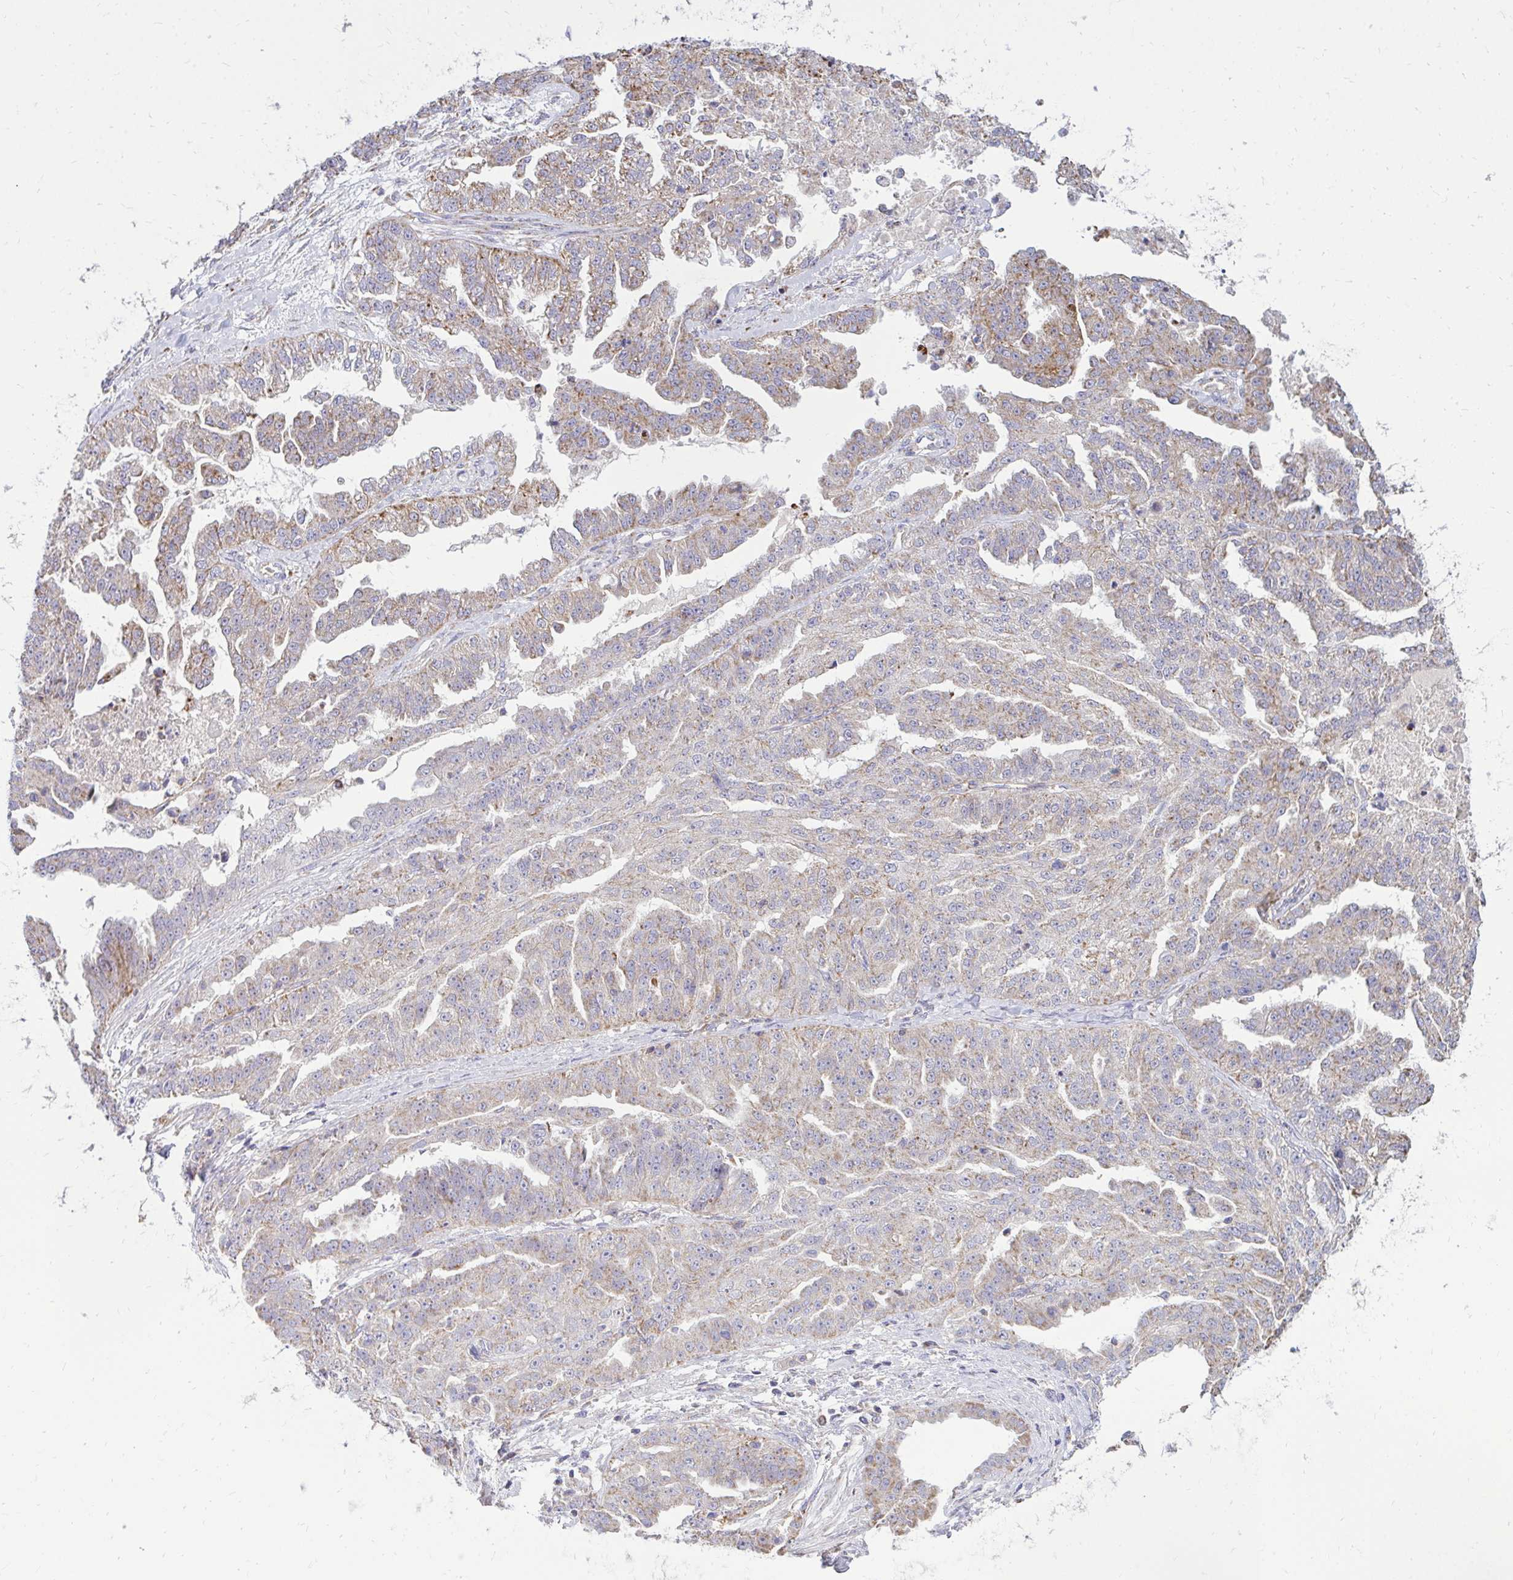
{"staining": {"intensity": "weak", "quantity": "25%-75%", "location": "cytoplasmic/membranous"}, "tissue": "ovarian cancer", "cell_type": "Tumor cells", "image_type": "cancer", "snomed": [{"axis": "morphology", "description": "Cystadenocarcinoma, serous, NOS"}, {"axis": "topography", "description": "Ovary"}], "caption": "Tumor cells reveal weak cytoplasmic/membranous staining in about 25%-75% of cells in ovarian cancer (serous cystadenocarcinoma). The staining was performed using DAB to visualize the protein expression in brown, while the nuclei were stained in blue with hematoxylin (Magnification: 20x).", "gene": "OR10R2", "patient": {"sex": "female", "age": 58}}